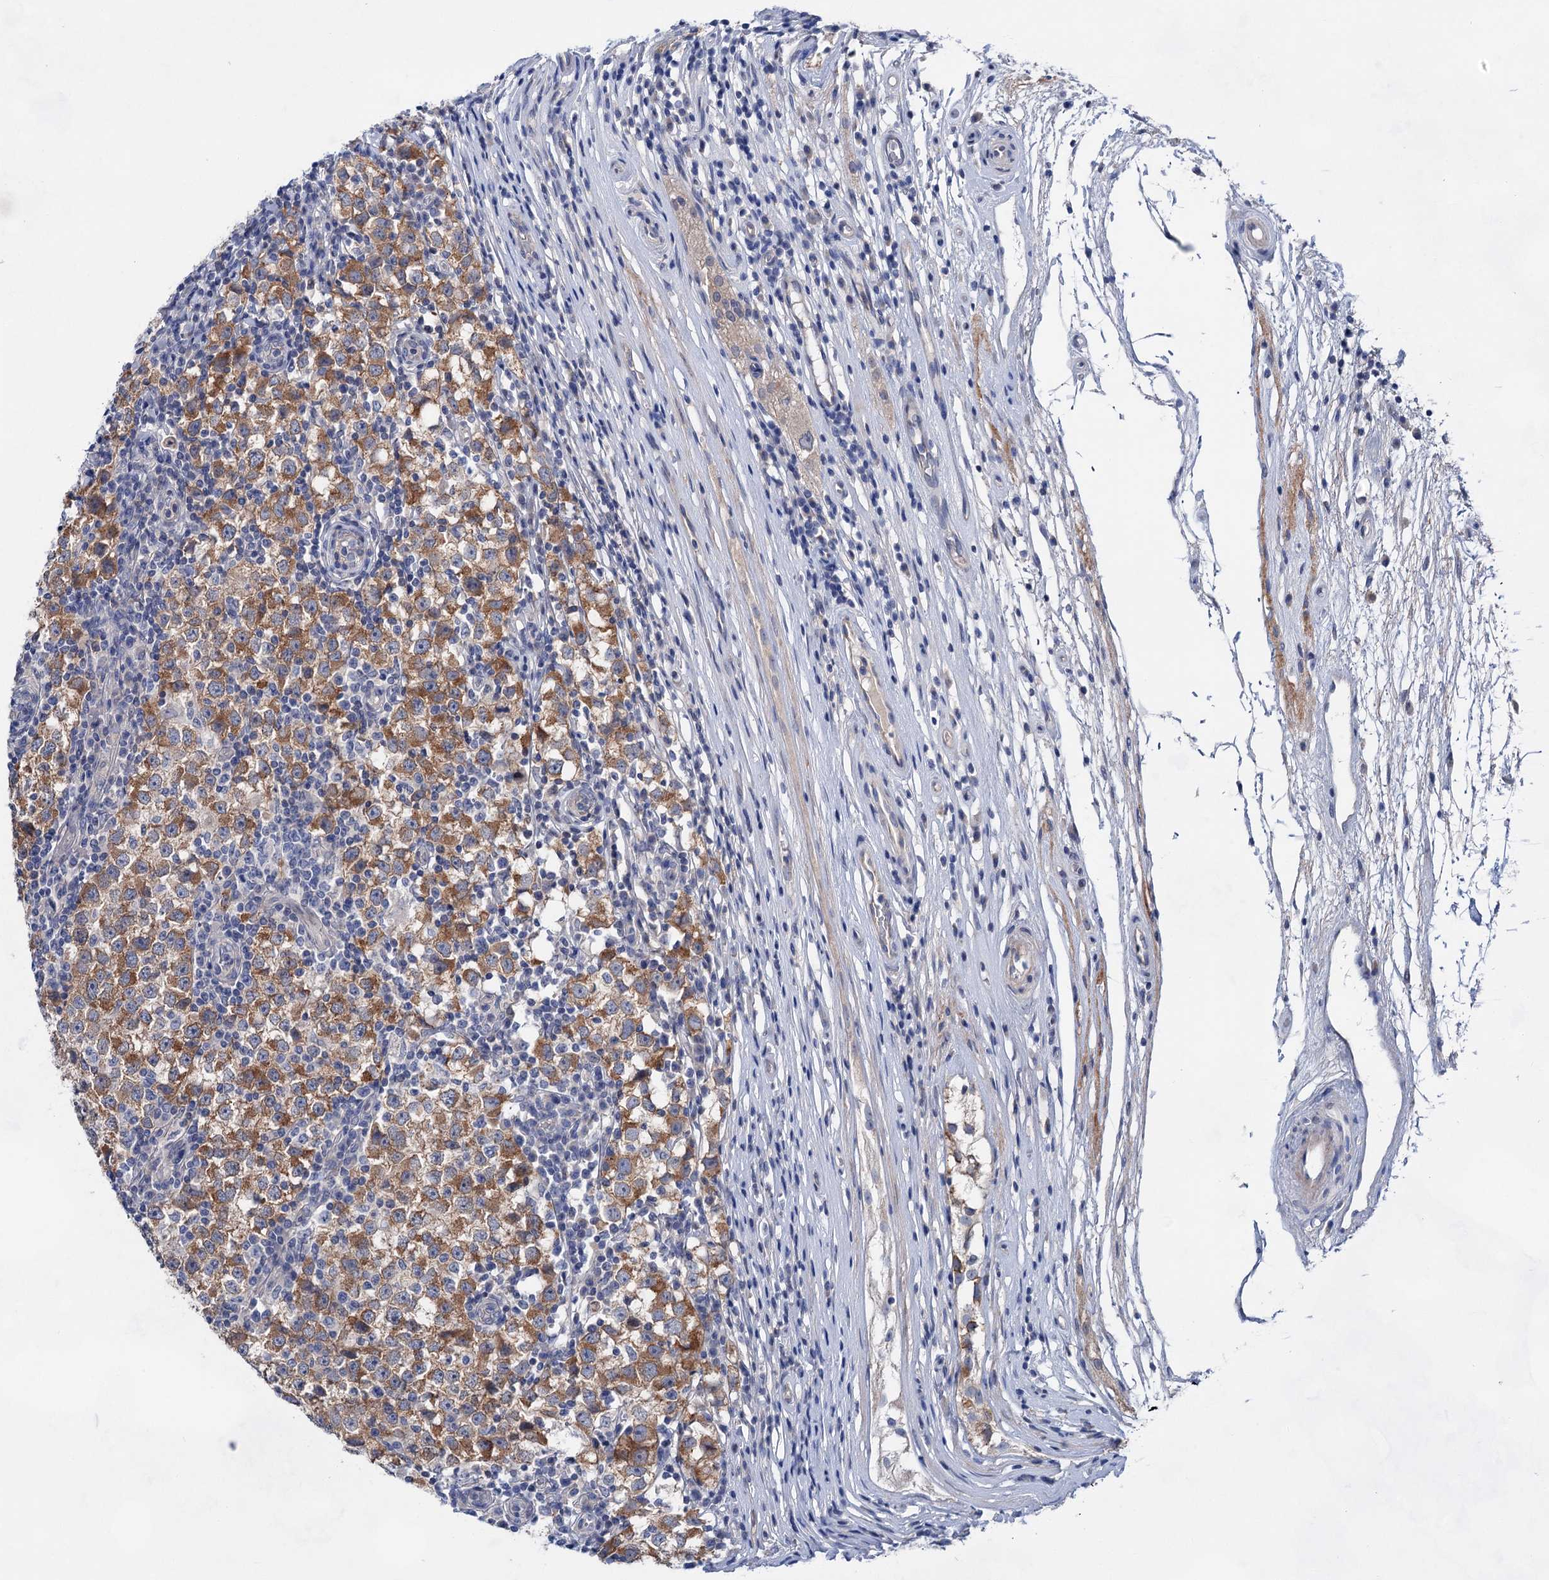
{"staining": {"intensity": "moderate", "quantity": "25%-75%", "location": "cytoplasmic/membranous"}, "tissue": "testis cancer", "cell_type": "Tumor cells", "image_type": "cancer", "snomed": [{"axis": "morphology", "description": "Seminoma, NOS"}, {"axis": "topography", "description": "Testis"}], "caption": "The histopathology image exhibits staining of testis cancer, revealing moderate cytoplasmic/membranous protein expression (brown color) within tumor cells. The staining is performed using DAB (3,3'-diaminobenzidine) brown chromogen to label protein expression. The nuclei are counter-stained blue using hematoxylin.", "gene": "MORN3", "patient": {"sex": "male", "age": 65}}